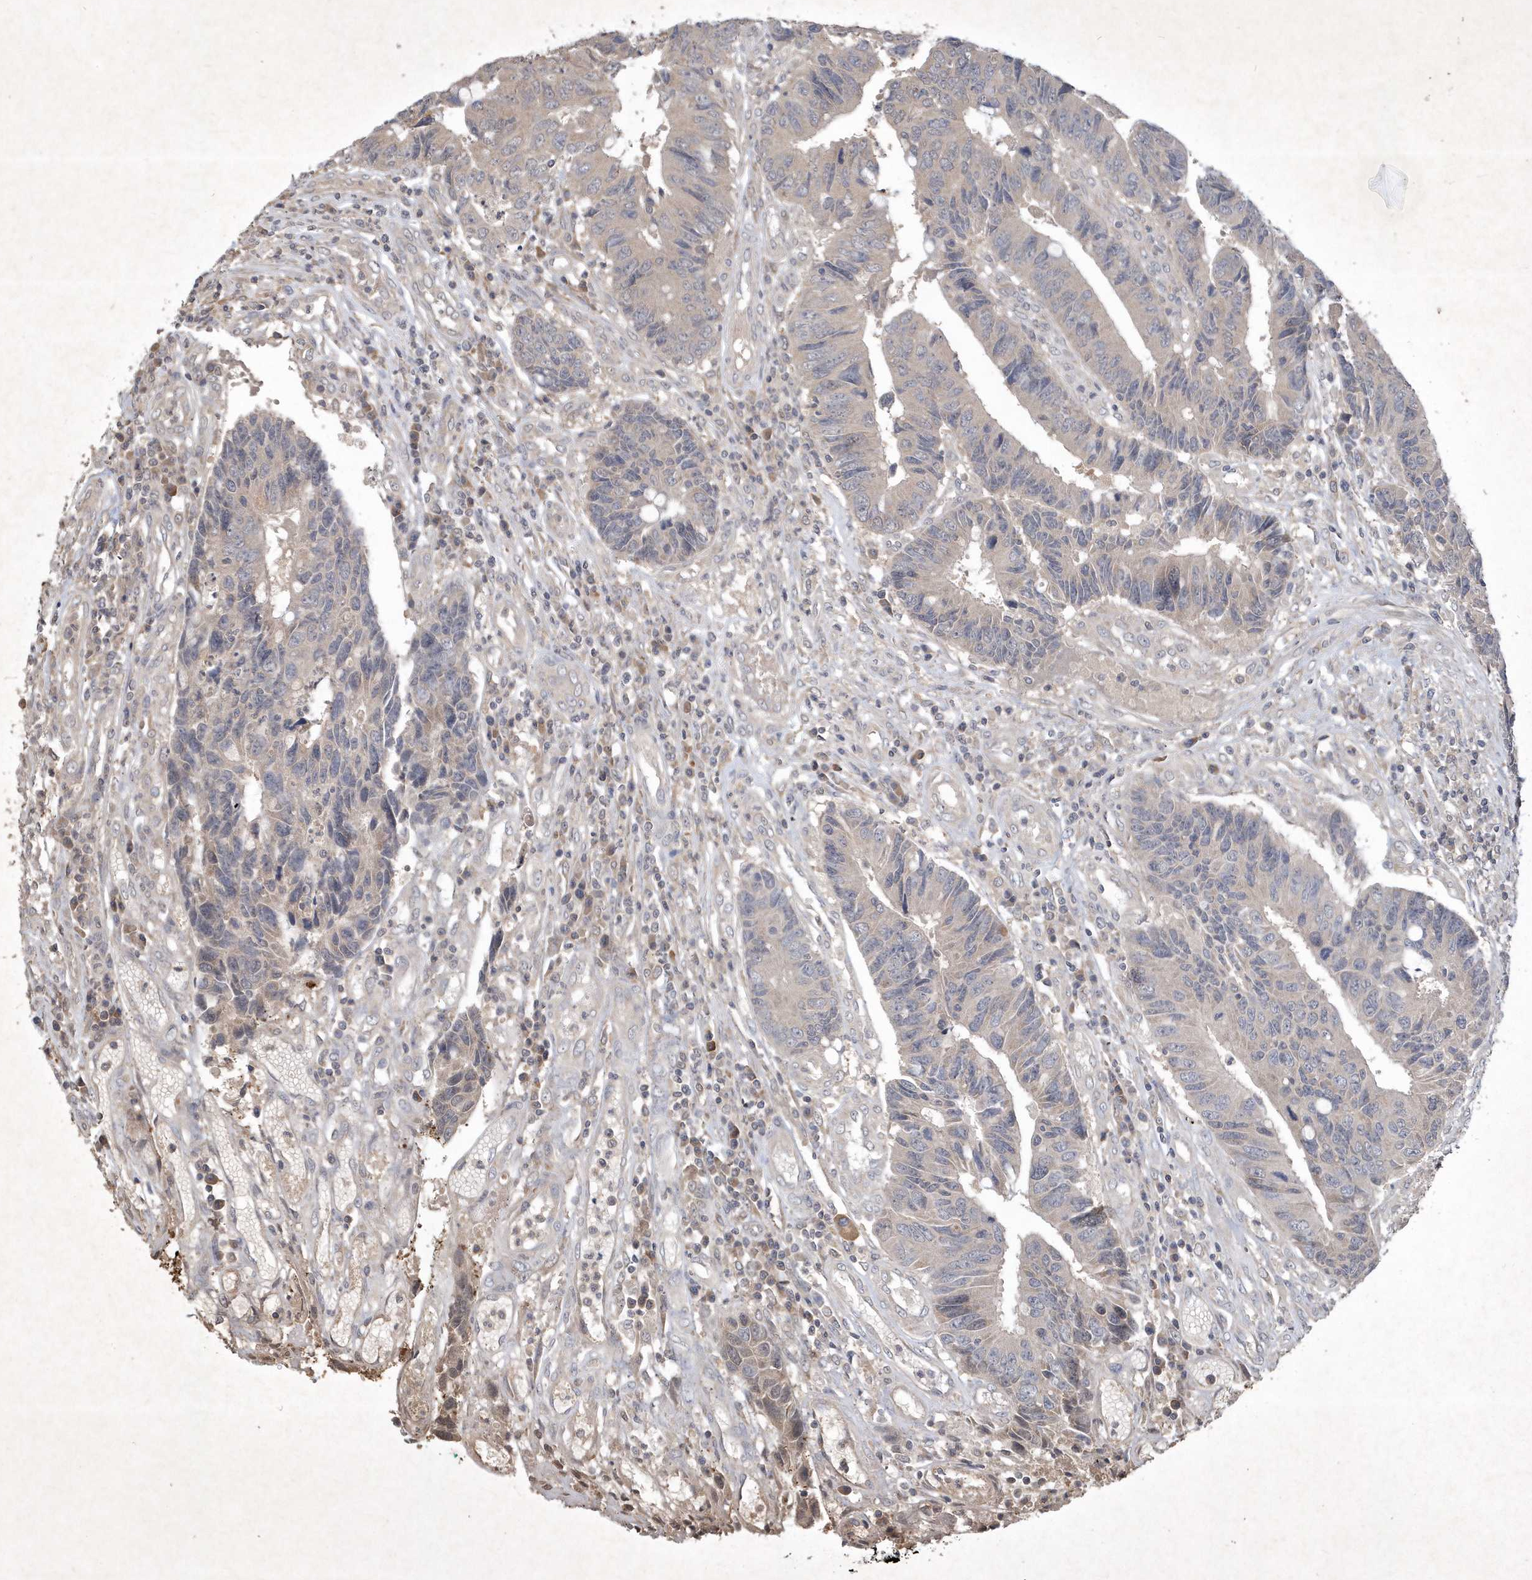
{"staining": {"intensity": "negative", "quantity": "none", "location": "none"}, "tissue": "colorectal cancer", "cell_type": "Tumor cells", "image_type": "cancer", "snomed": [{"axis": "morphology", "description": "Adenocarcinoma, NOS"}, {"axis": "topography", "description": "Rectum"}], "caption": "The micrograph exhibits no staining of tumor cells in adenocarcinoma (colorectal).", "gene": "AKR7A2", "patient": {"sex": "male", "age": 84}}